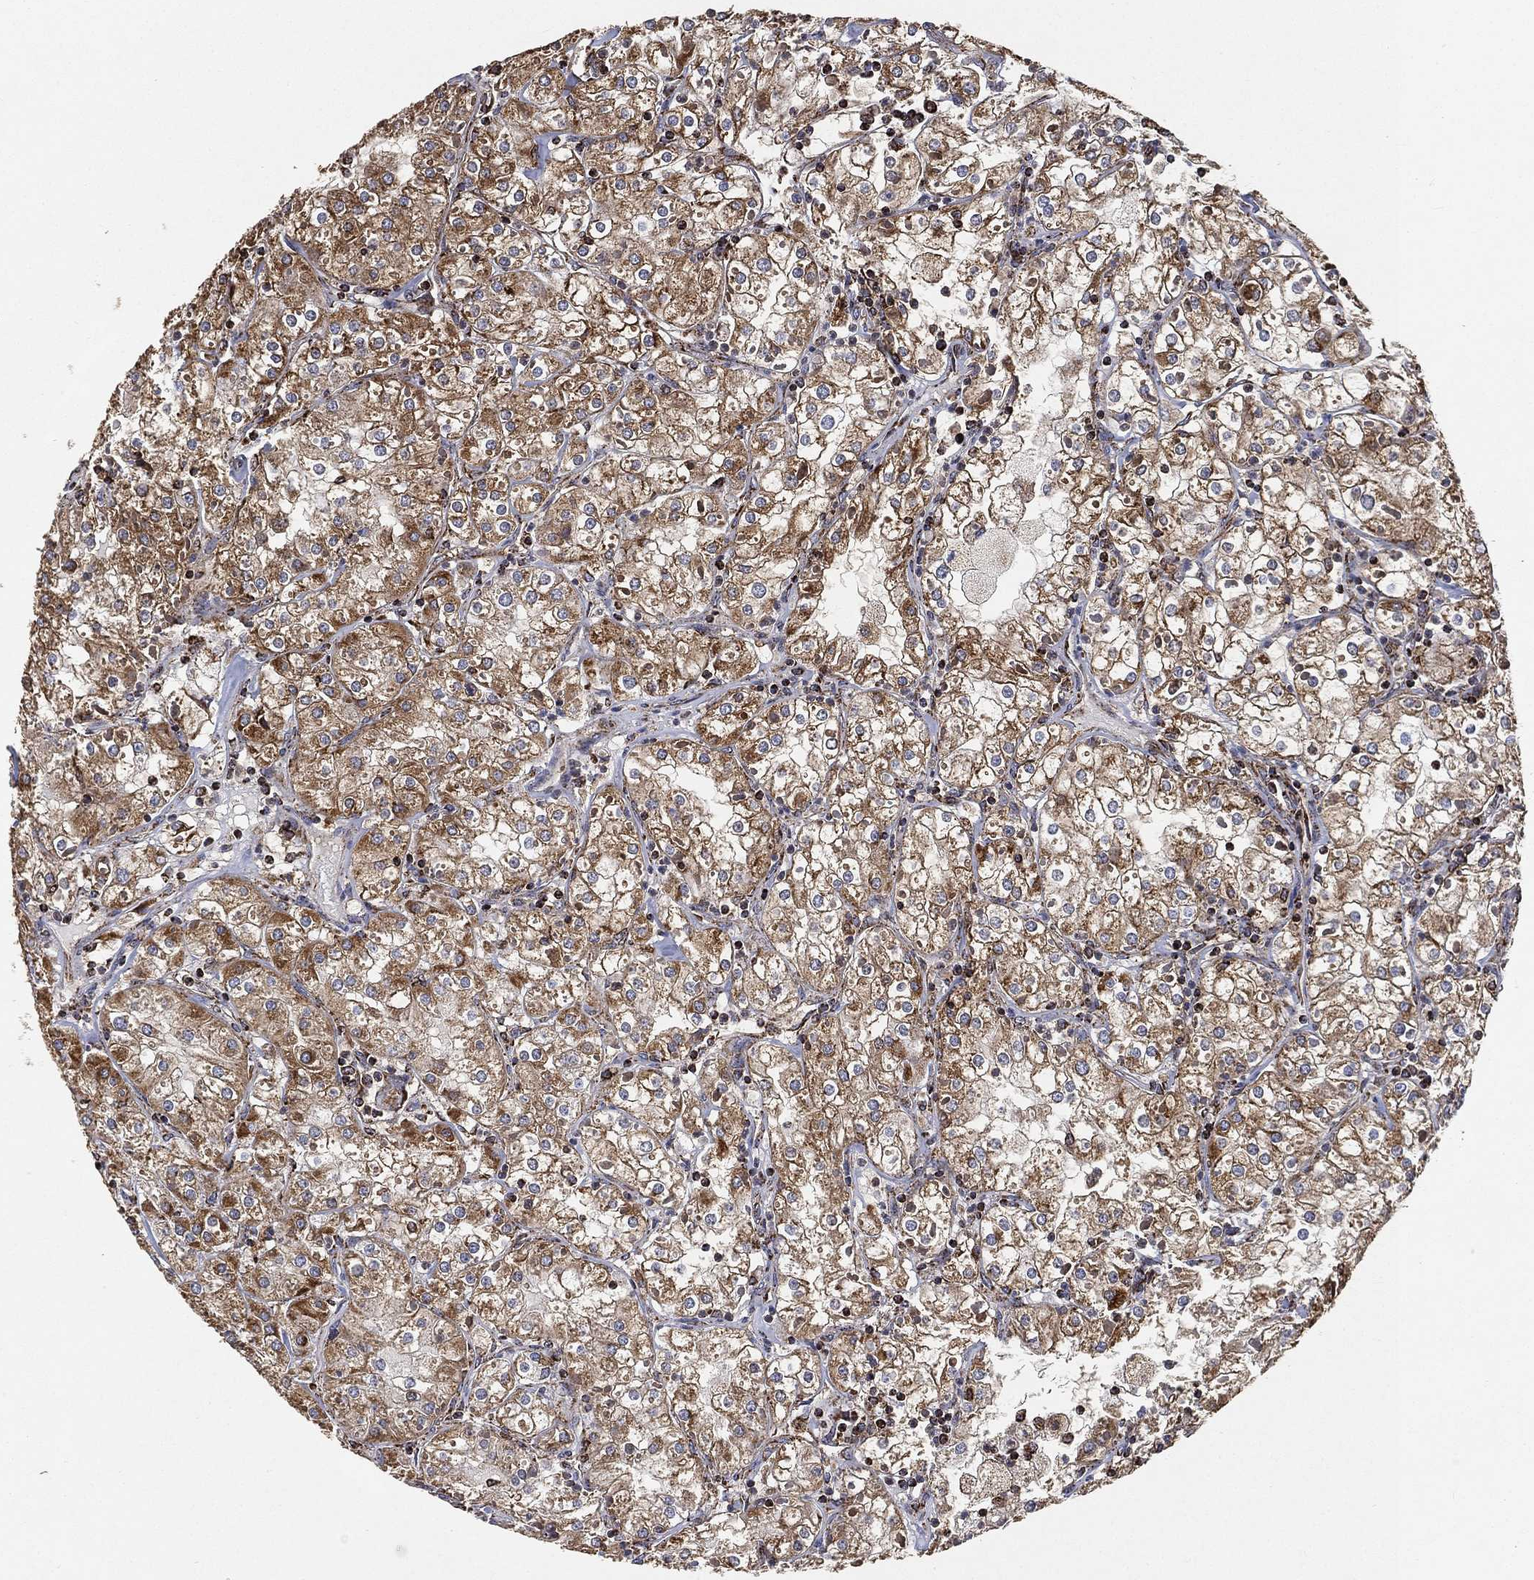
{"staining": {"intensity": "moderate", "quantity": ">75%", "location": "cytoplasmic/membranous"}, "tissue": "renal cancer", "cell_type": "Tumor cells", "image_type": "cancer", "snomed": [{"axis": "morphology", "description": "Adenocarcinoma, NOS"}, {"axis": "topography", "description": "Kidney"}], "caption": "A medium amount of moderate cytoplasmic/membranous positivity is identified in approximately >75% of tumor cells in renal adenocarcinoma tissue.", "gene": "SLC38A7", "patient": {"sex": "male", "age": 77}}